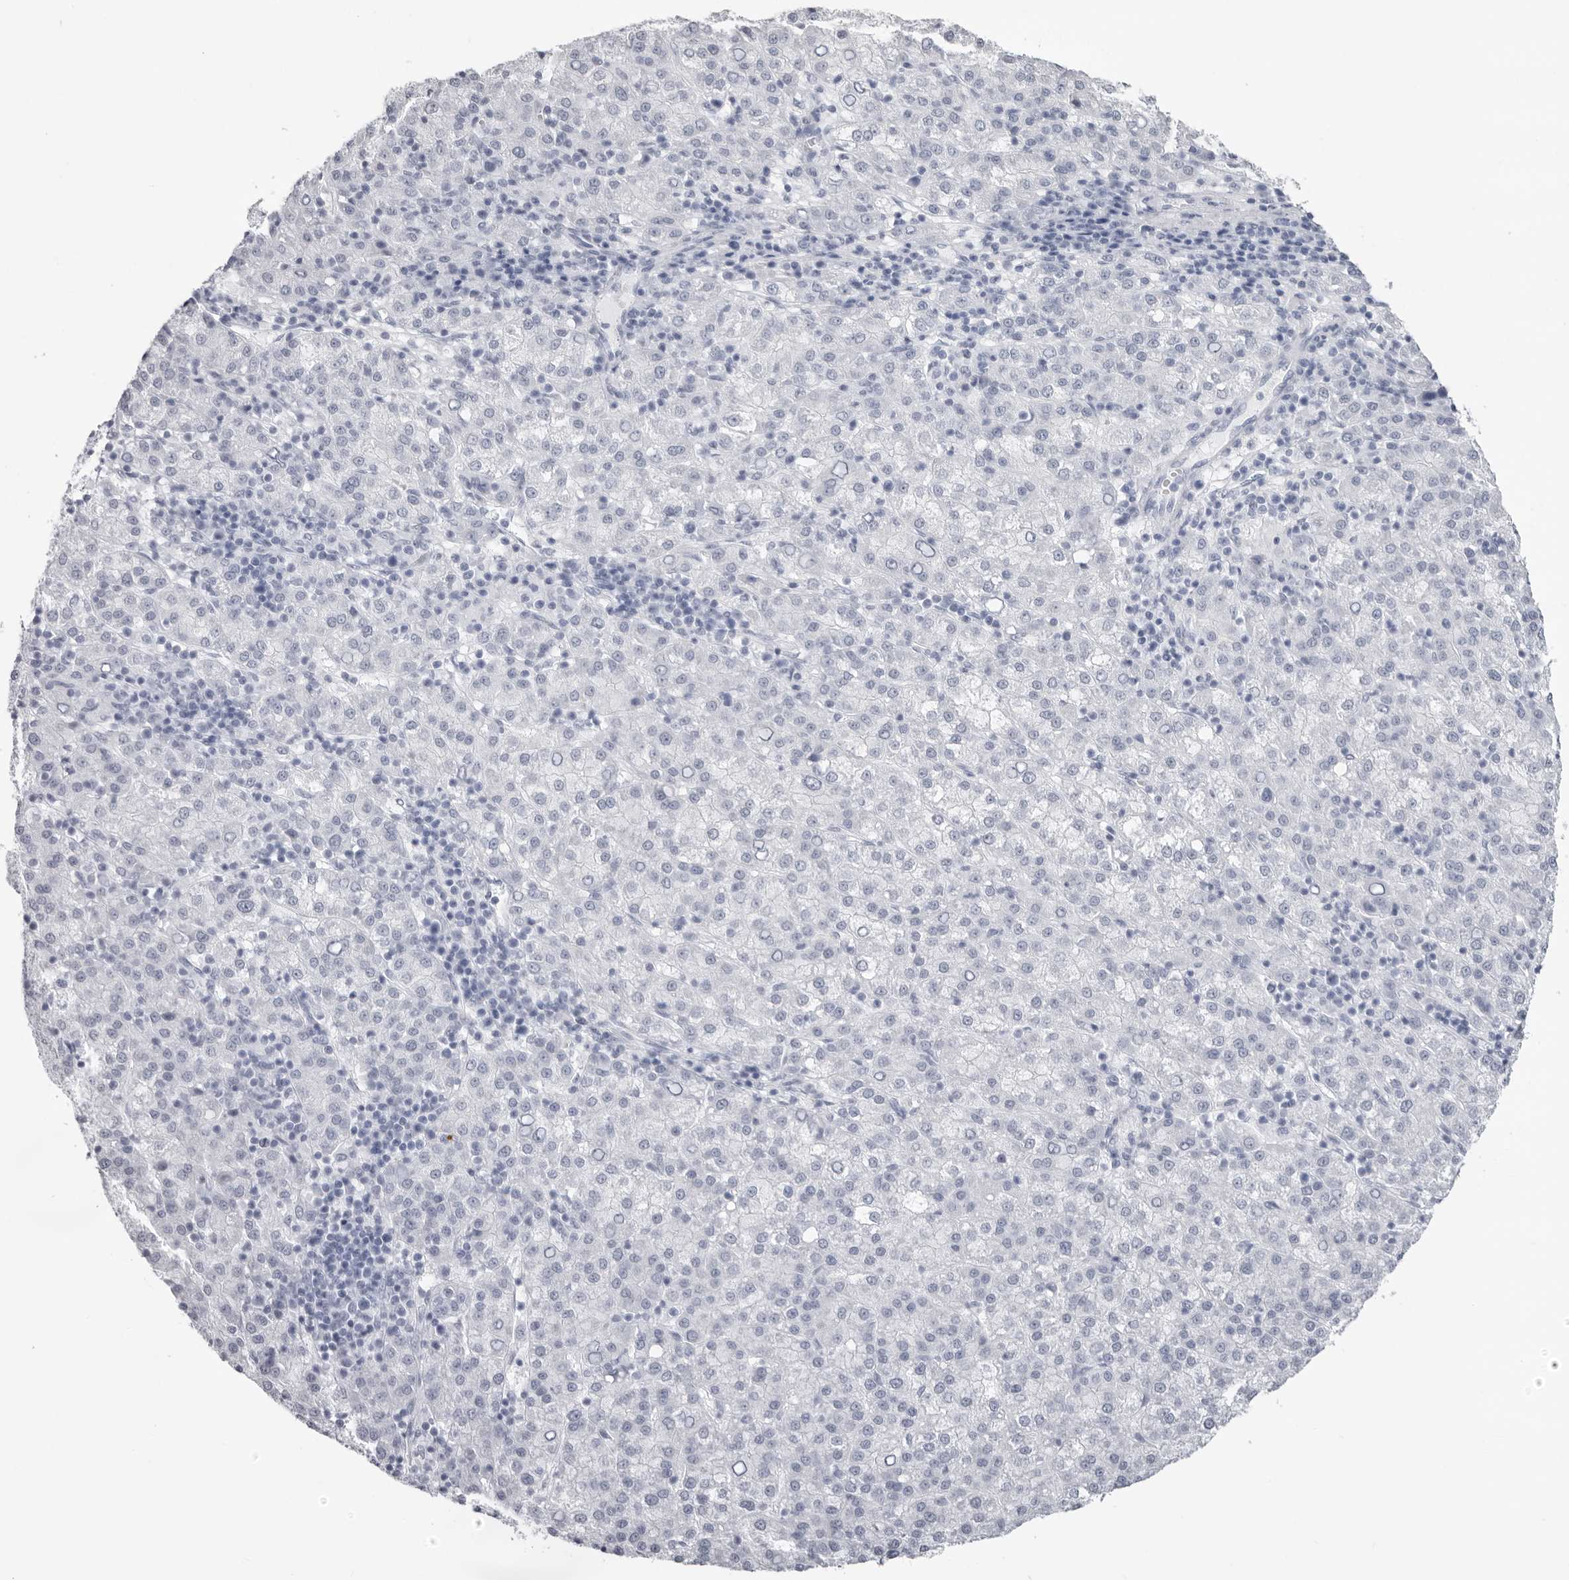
{"staining": {"intensity": "negative", "quantity": "none", "location": "none"}, "tissue": "liver cancer", "cell_type": "Tumor cells", "image_type": "cancer", "snomed": [{"axis": "morphology", "description": "Carcinoma, Hepatocellular, NOS"}, {"axis": "topography", "description": "Liver"}], "caption": "Tumor cells are negative for protein expression in human liver cancer (hepatocellular carcinoma). The staining is performed using DAB (3,3'-diaminobenzidine) brown chromogen with nuclei counter-stained in using hematoxylin.", "gene": "KLK9", "patient": {"sex": "female", "age": 58}}